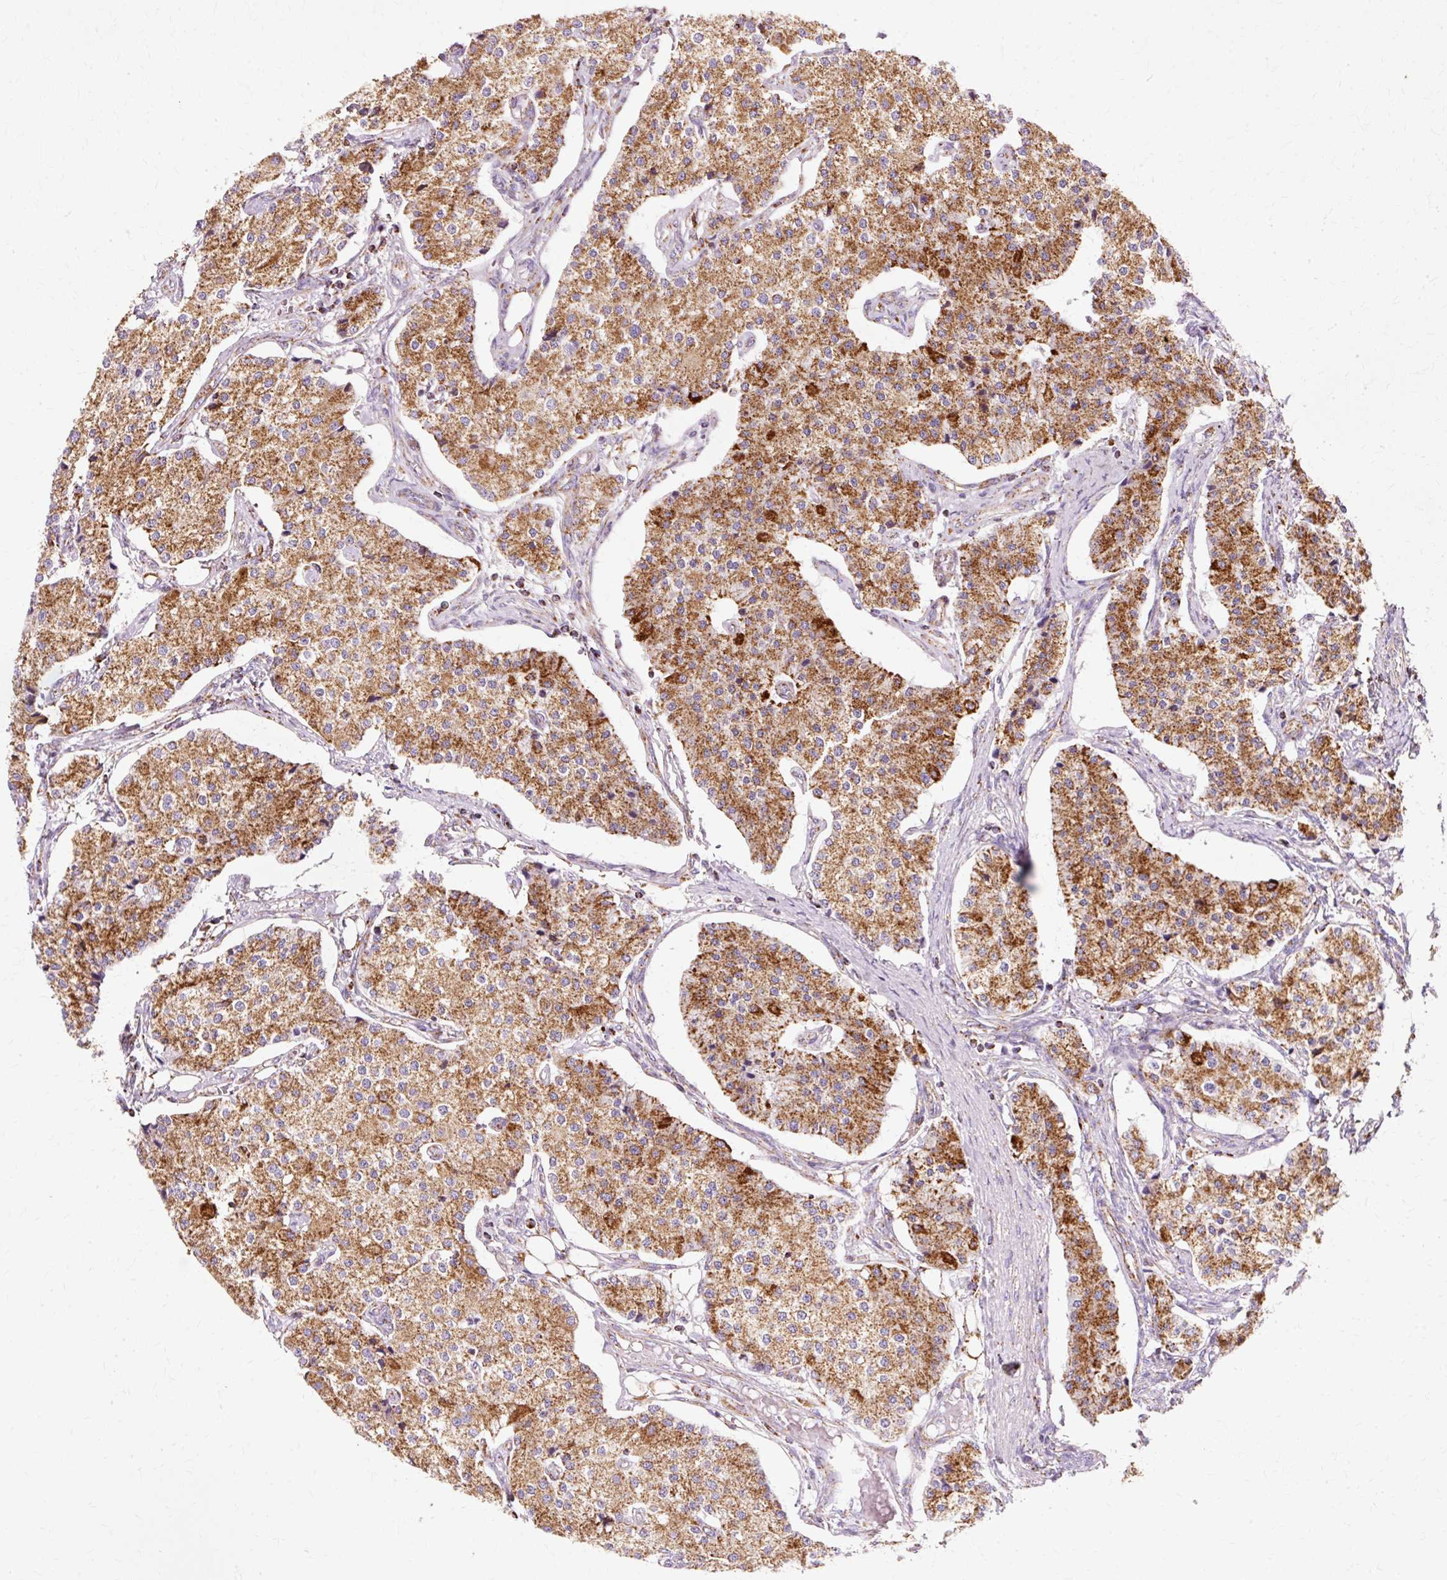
{"staining": {"intensity": "moderate", "quantity": ">75%", "location": "cytoplasmic/membranous"}, "tissue": "carcinoid", "cell_type": "Tumor cells", "image_type": "cancer", "snomed": [{"axis": "morphology", "description": "Carcinoid, malignant, NOS"}, {"axis": "topography", "description": "Colon"}], "caption": "High-power microscopy captured an immunohistochemistry image of carcinoid, revealing moderate cytoplasmic/membranous staining in approximately >75% of tumor cells.", "gene": "ATP5PO", "patient": {"sex": "female", "age": 52}}